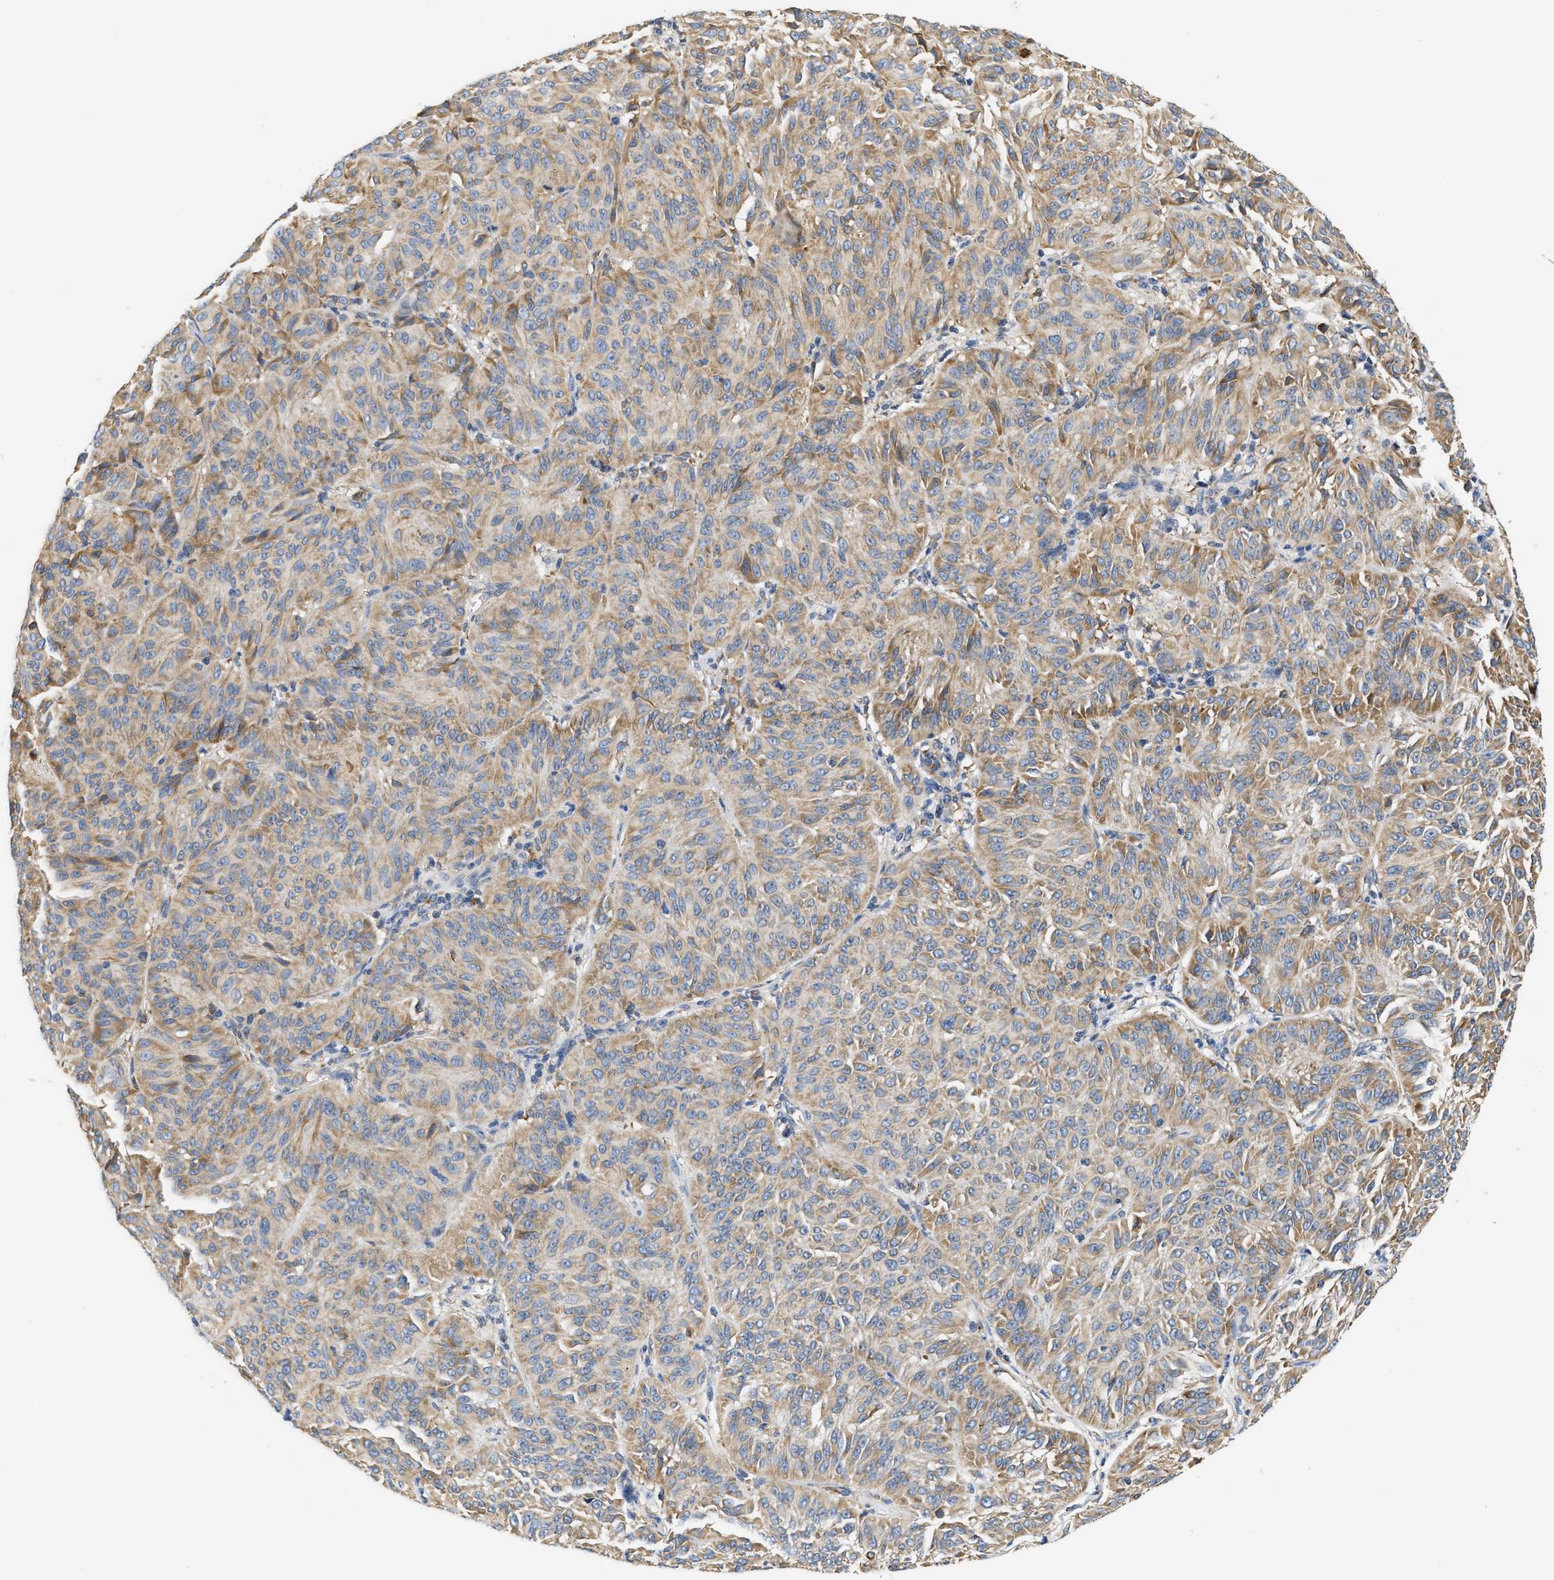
{"staining": {"intensity": "moderate", "quantity": "25%-75%", "location": "cytoplasmic/membranous"}, "tissue": "melanoma", "cell_type": "Tumor cells", "image_type": "cancer", "snomed": [{"axis": "morphology", "description": "Malignant melanoma, NOS"}, {"axis": "topography", "description": "Skin"}], "caption": "About 25%-75% of tumor cells in human melanoma reveal moderate cytoplasmic/membranous protein positivity as visualized by brown immunohistochemical staining.", "gene": "HDHD3", "patient": {"sex": "female", "age": 72}}